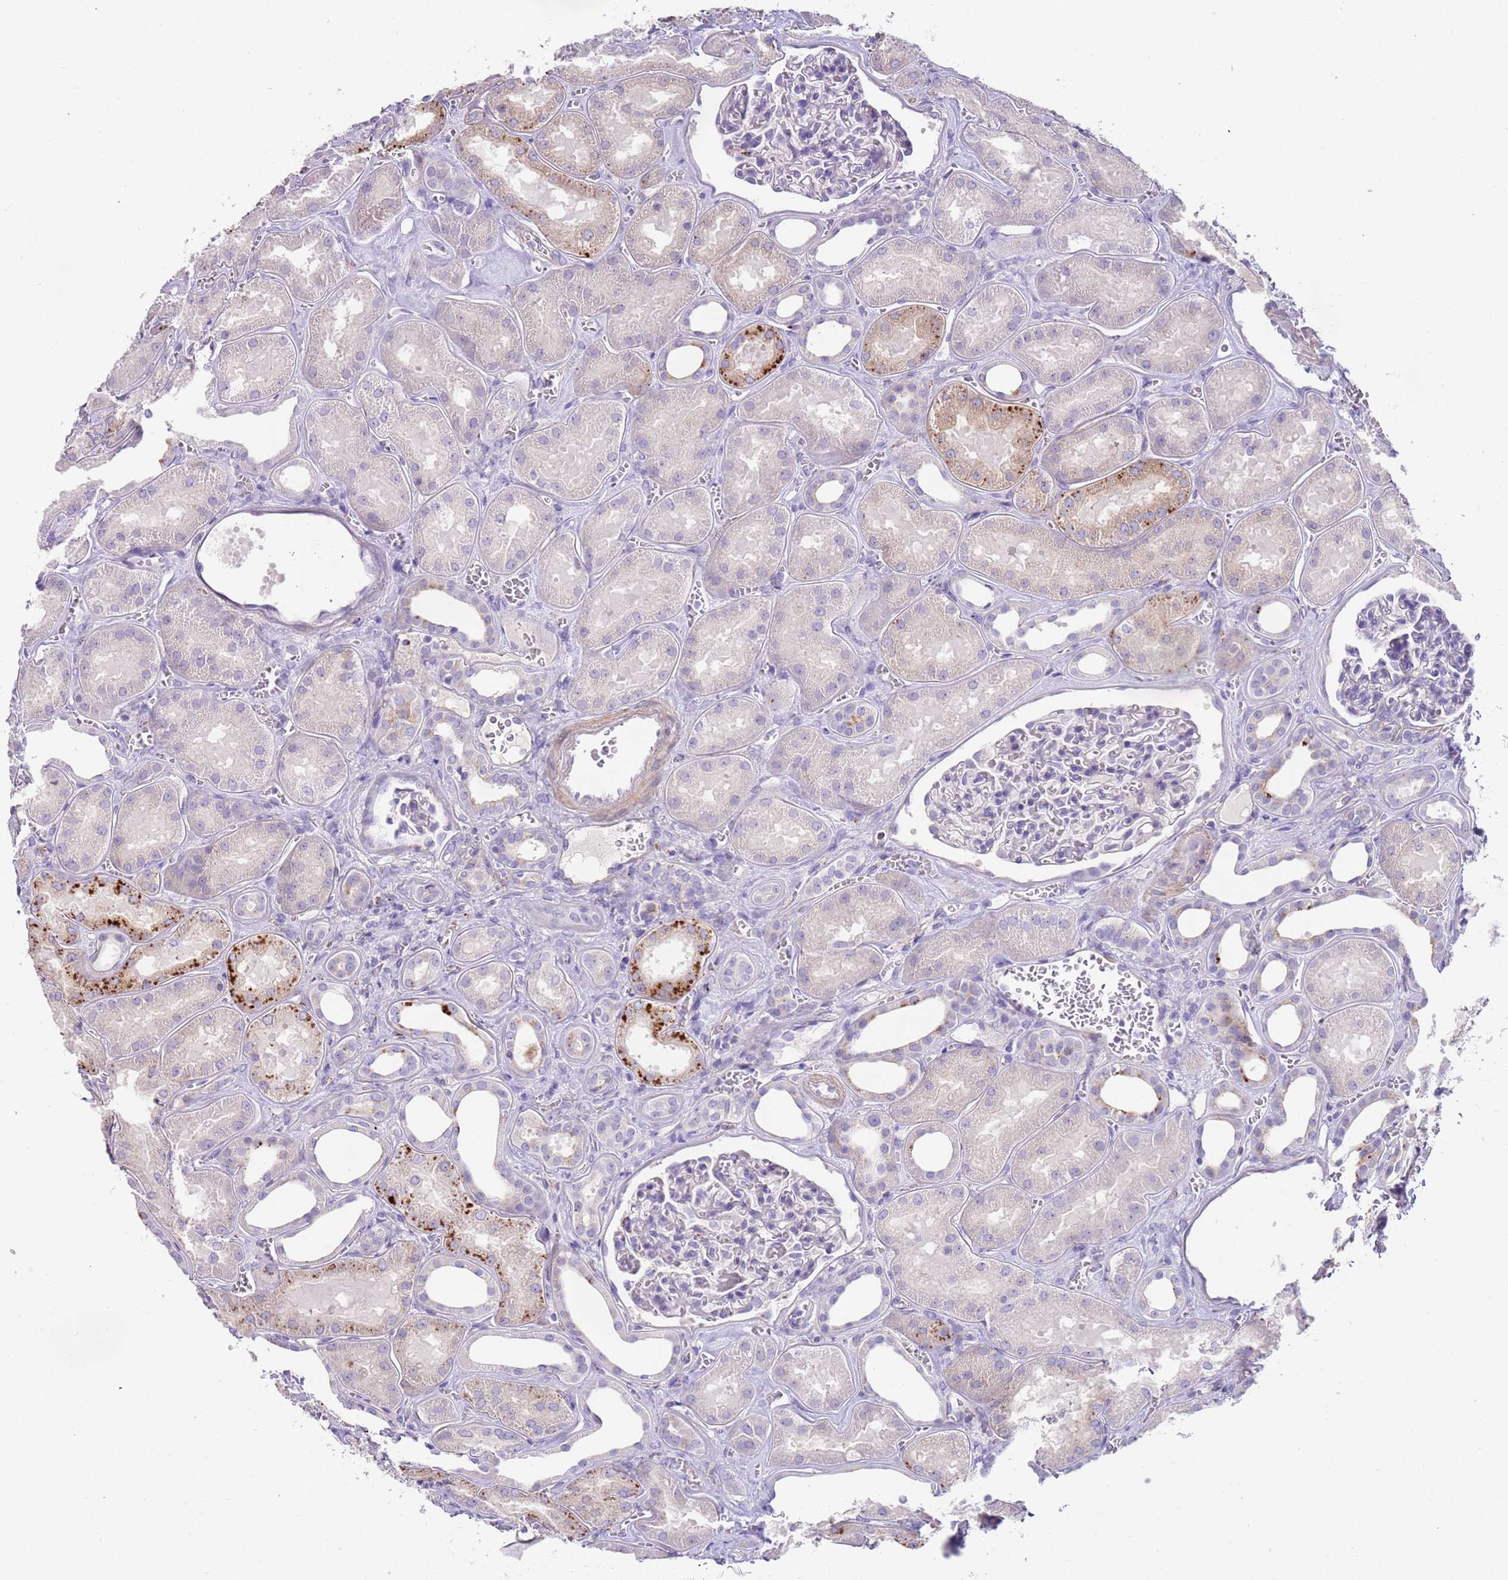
{"staining": {"intensity": "negative", "quantity": "none", "location": "none"}, "tissue": "kidney", "cell_type": "Cells in glomeruli", "image_type": "normal", "snomed": [{"axis": "morphology", "description": "Normal tissue, NOS"}, {"axis": "morphology", "description": "Adenocarcinoma, NOS"}, {"axis": "topography", "description": "Kidney"}], "caption": "Human kidney stained for a protein using immunohistochemistry (IHC) exhibits no expression in cells in glomeruli.", "gene": "LRRN3", "patient": {"sex": "female", "age": 68}}